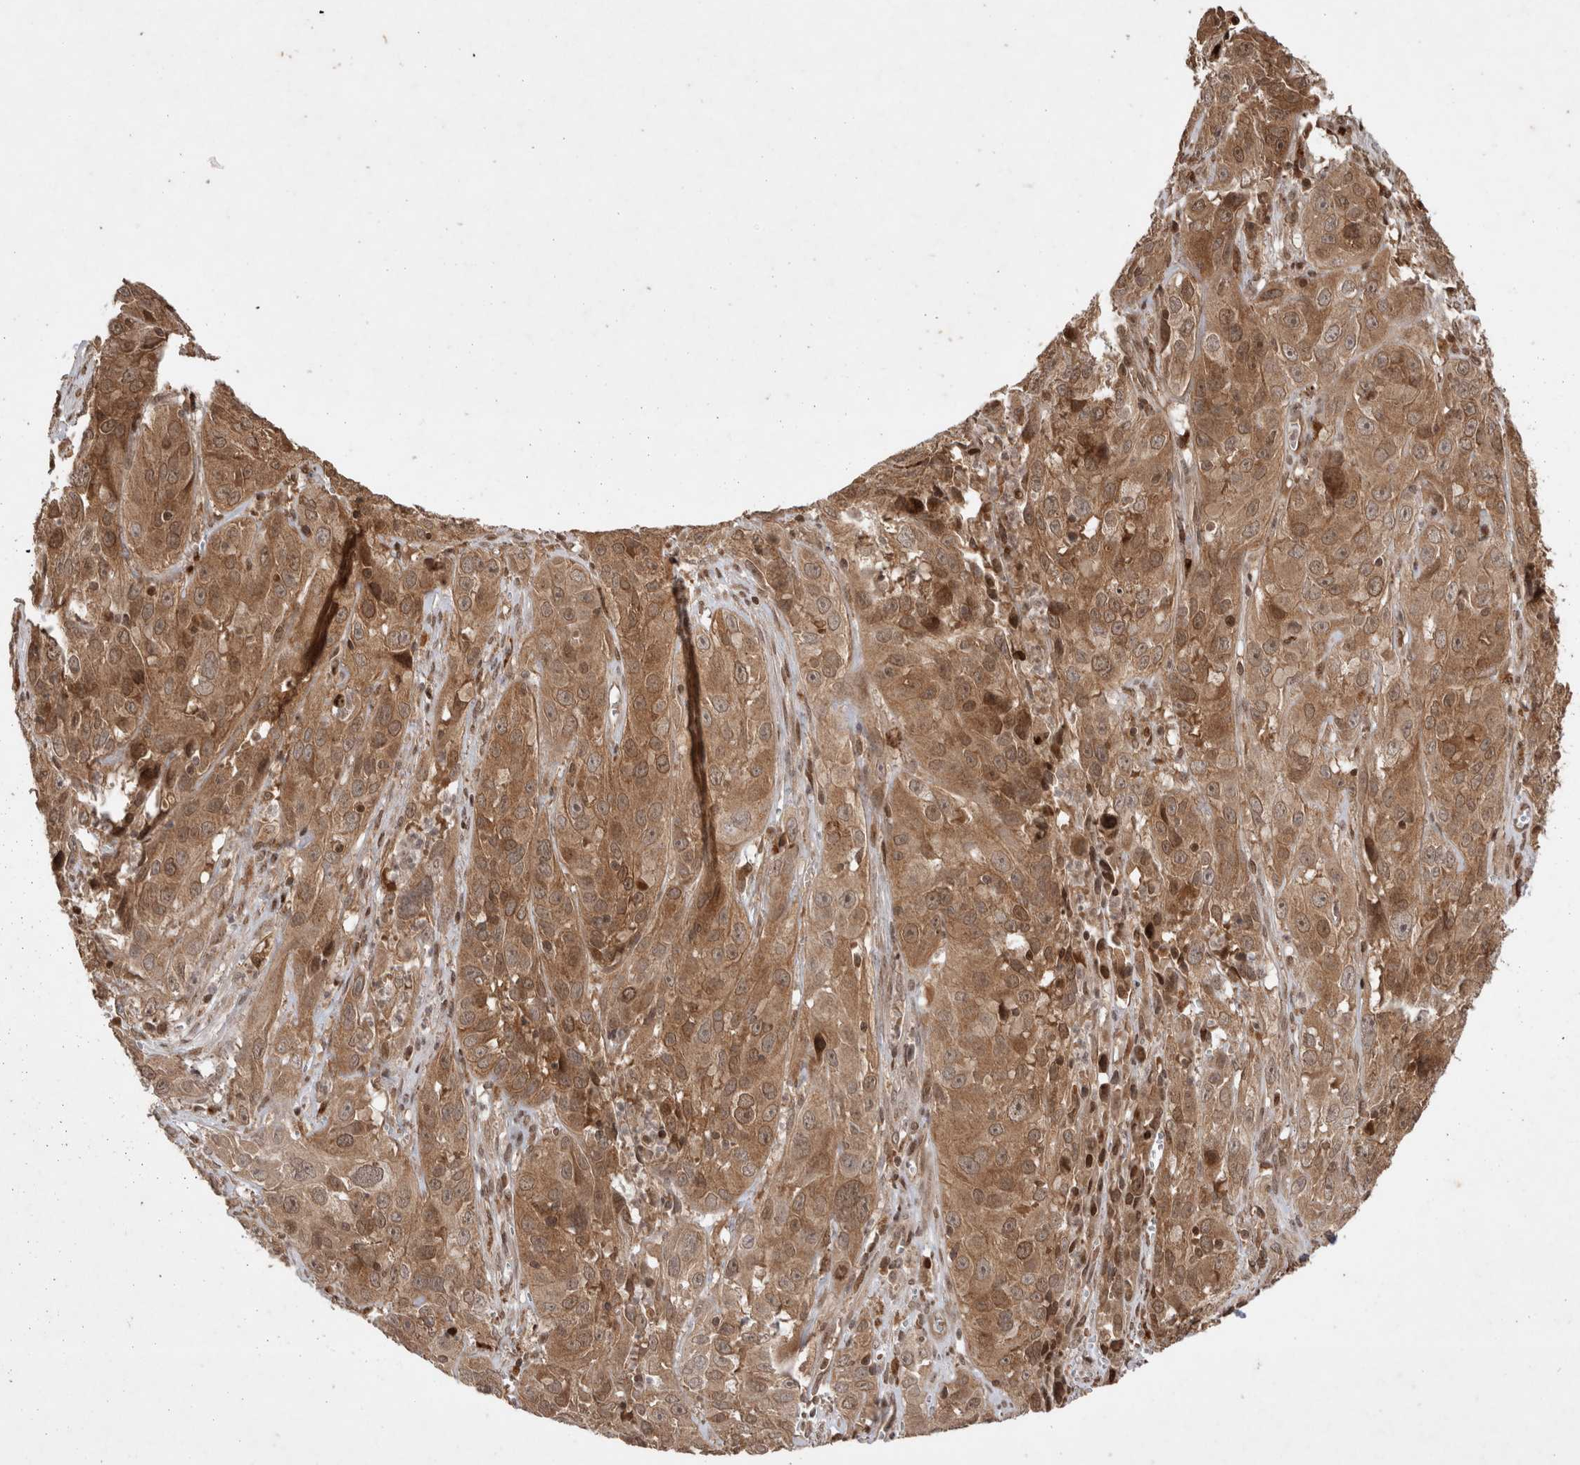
{"staining": {"intensity": "moderate", "quantity": ">75%", "location": "cytoplasmic/membranous"}, "tissue": "cervical cancer", "cell_type": "Tumor cells", "image_type": "cancer", "snomed": [{"axis": "morphology", "description": "Squamous cell carcinoma, NOS"}, {"axis": "topography", "description": "Cervix"}], "caption": "This micrograph shows immunohistochemistry (IHC) staining of human cervical squamous cell carcinoma, with medium moderate cytoplasmic/membranous staining in approximately >75% of tumor cells.", "gene": "FAM221A", "patient": {"sex": "female", "age": 32}}